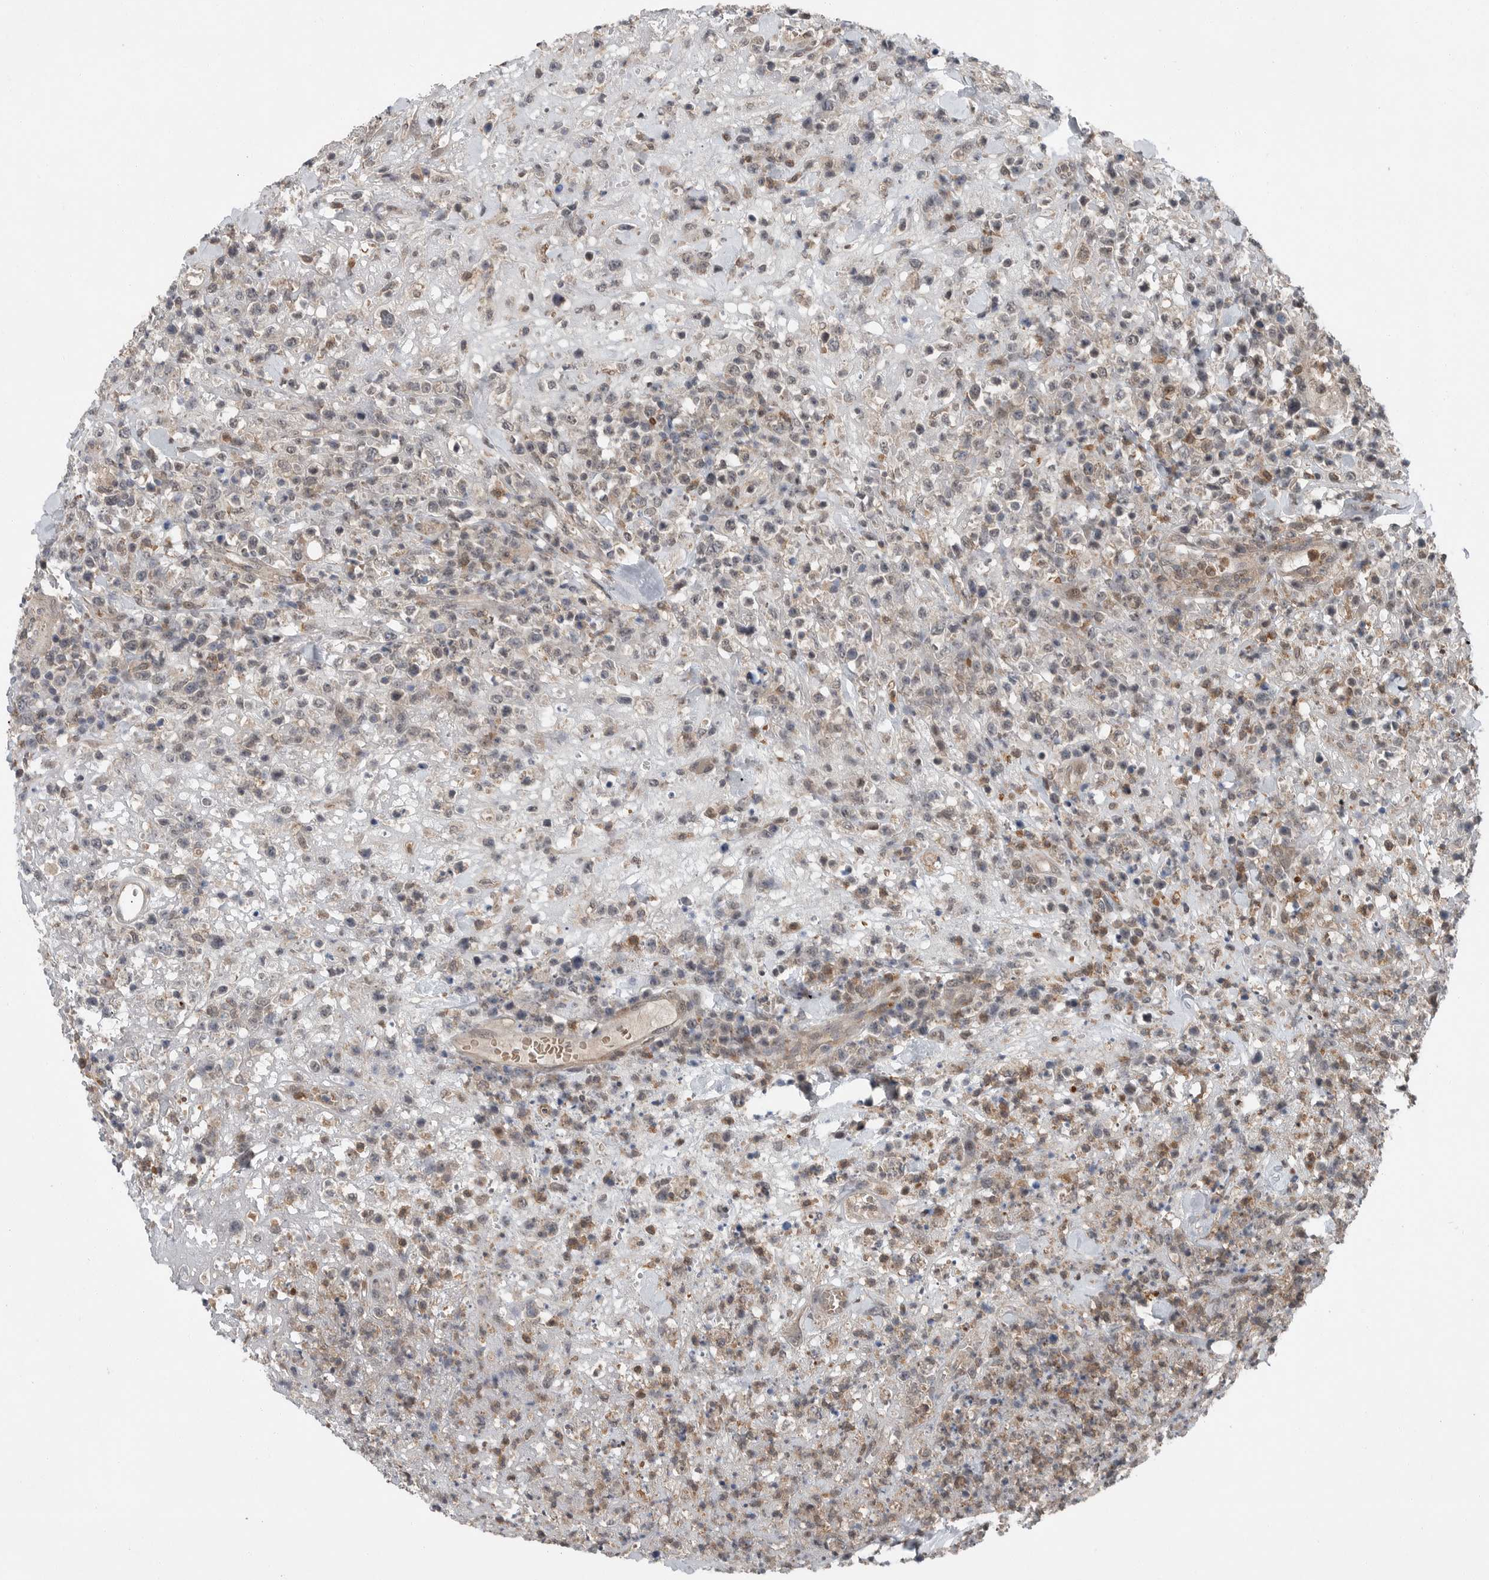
{"staining": {"intensity": "weak", "quantity": "25%-75%", "location": "cytoplasmic/membranous"}, "tissue": "lymphoma", "cell_type": "Tumor cells", "image_type": "cancer", "snomed": [{"axis": "morphology", "description": "Malignant lymphoma, non-Hodgkin's type, High grade"}, {"axis": "topography", "description": "Colon"}], "caption": "IHC staining of lymphoma, which exhibits low levels of weak cytoplasmic/membranous staining in about 25%-75% of tumor cells indicating weak cytoplasmic/membranous protein staining. The staining was performed using DAB (brown) for protein detection and nuclei were counterstained in hematoxylin (blue).", "gene": "SCP2", "patient": {"sex": "female", "age": 53}}